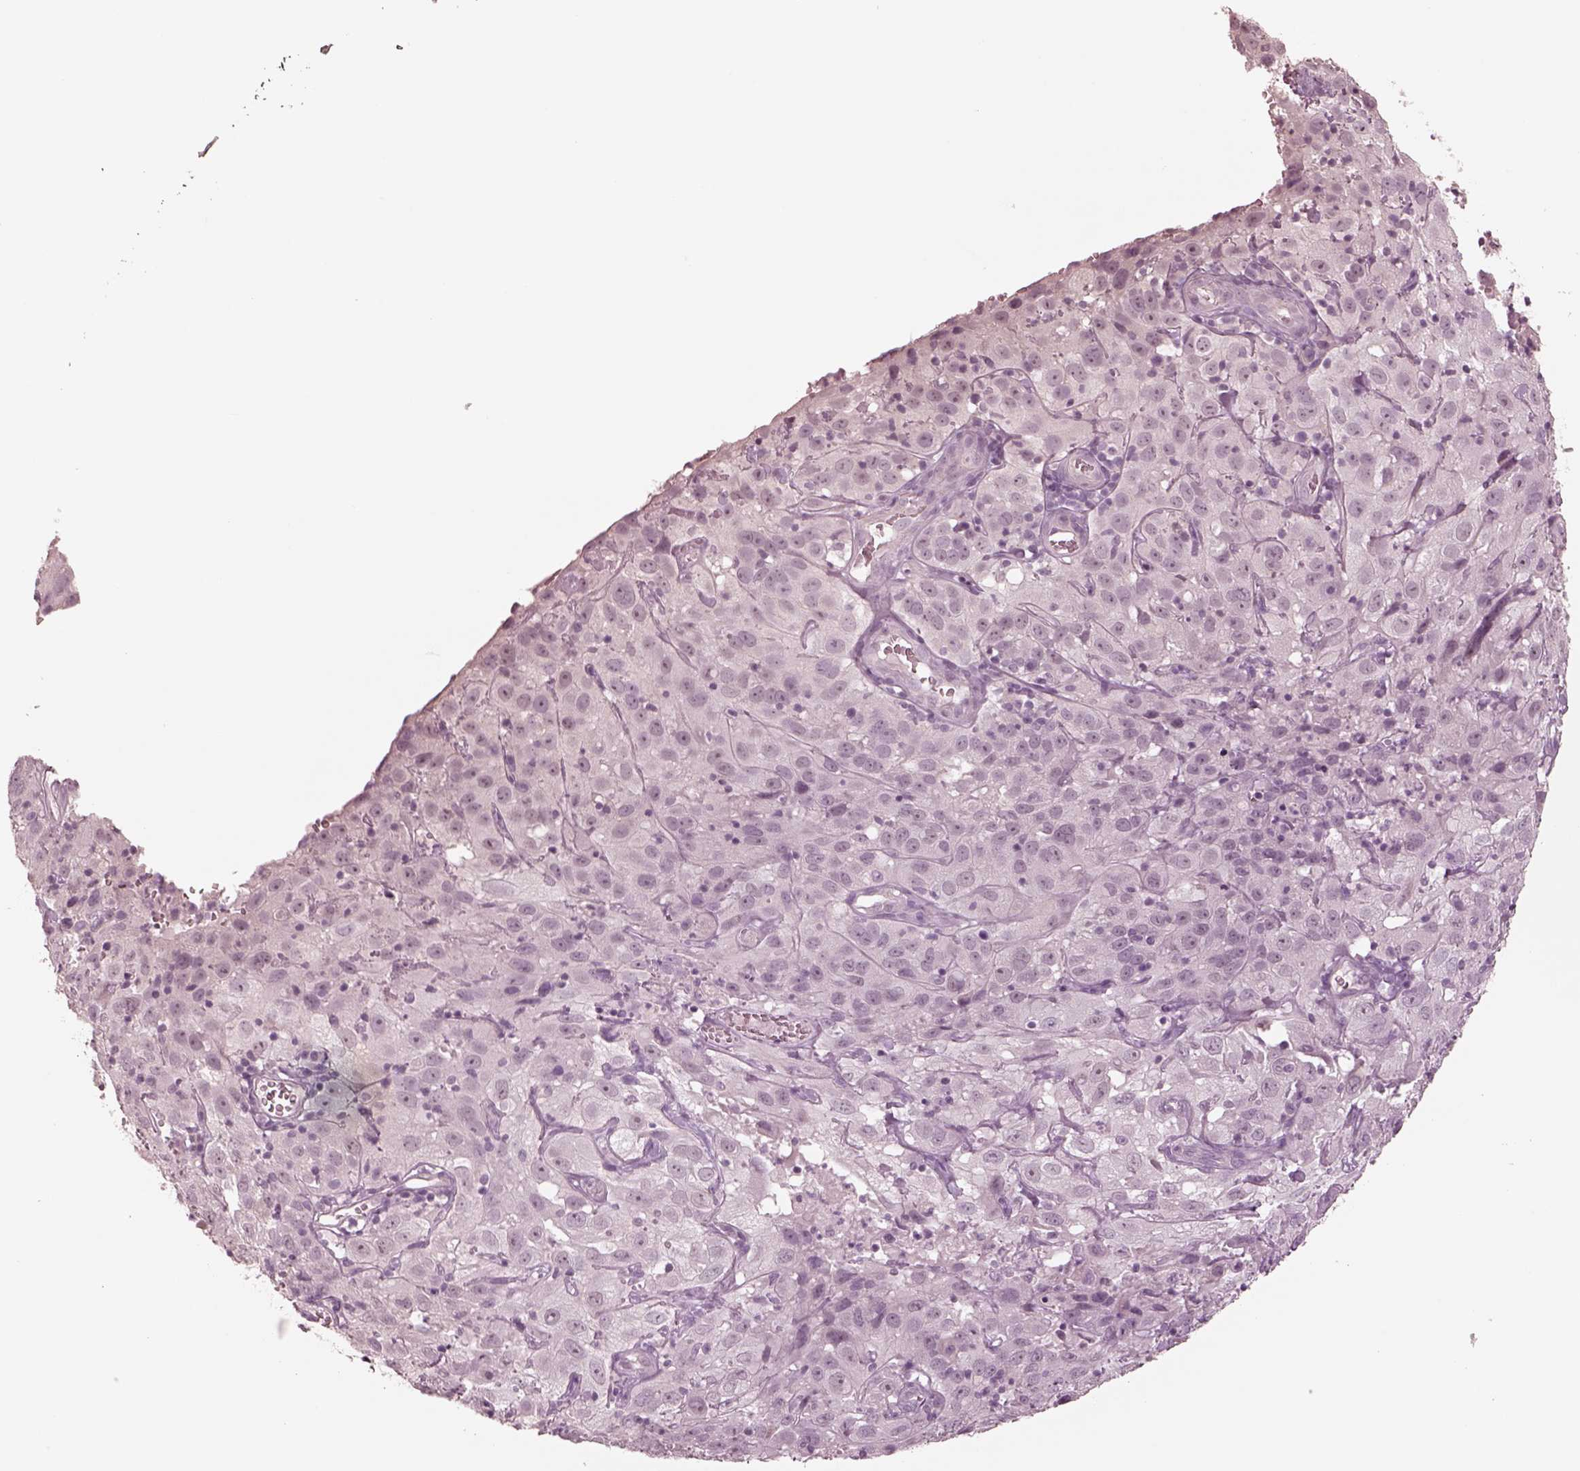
{"staining": {"intensity": "negative", "quantity": "none", "location": "none"}, "tissue": "cervical cancer", "cell_type": "Tumor cells", "image_type": "cancer", "snomed": [{"axis": "morphology", "description": "Squamous cell carcinoma, NOS"}, {"axis": "topography", "description": "Cervix"}], "caption": "IHC micrograph of neoplastic tissue: cervical cancer (squamous cell carcinoma) stained with DAB (3,3'-diaminobenzidine) displays no significant protein expression in tumor cells.", "gene": "DNAAF9", "patient": {"sex": "female", "age": 32}}